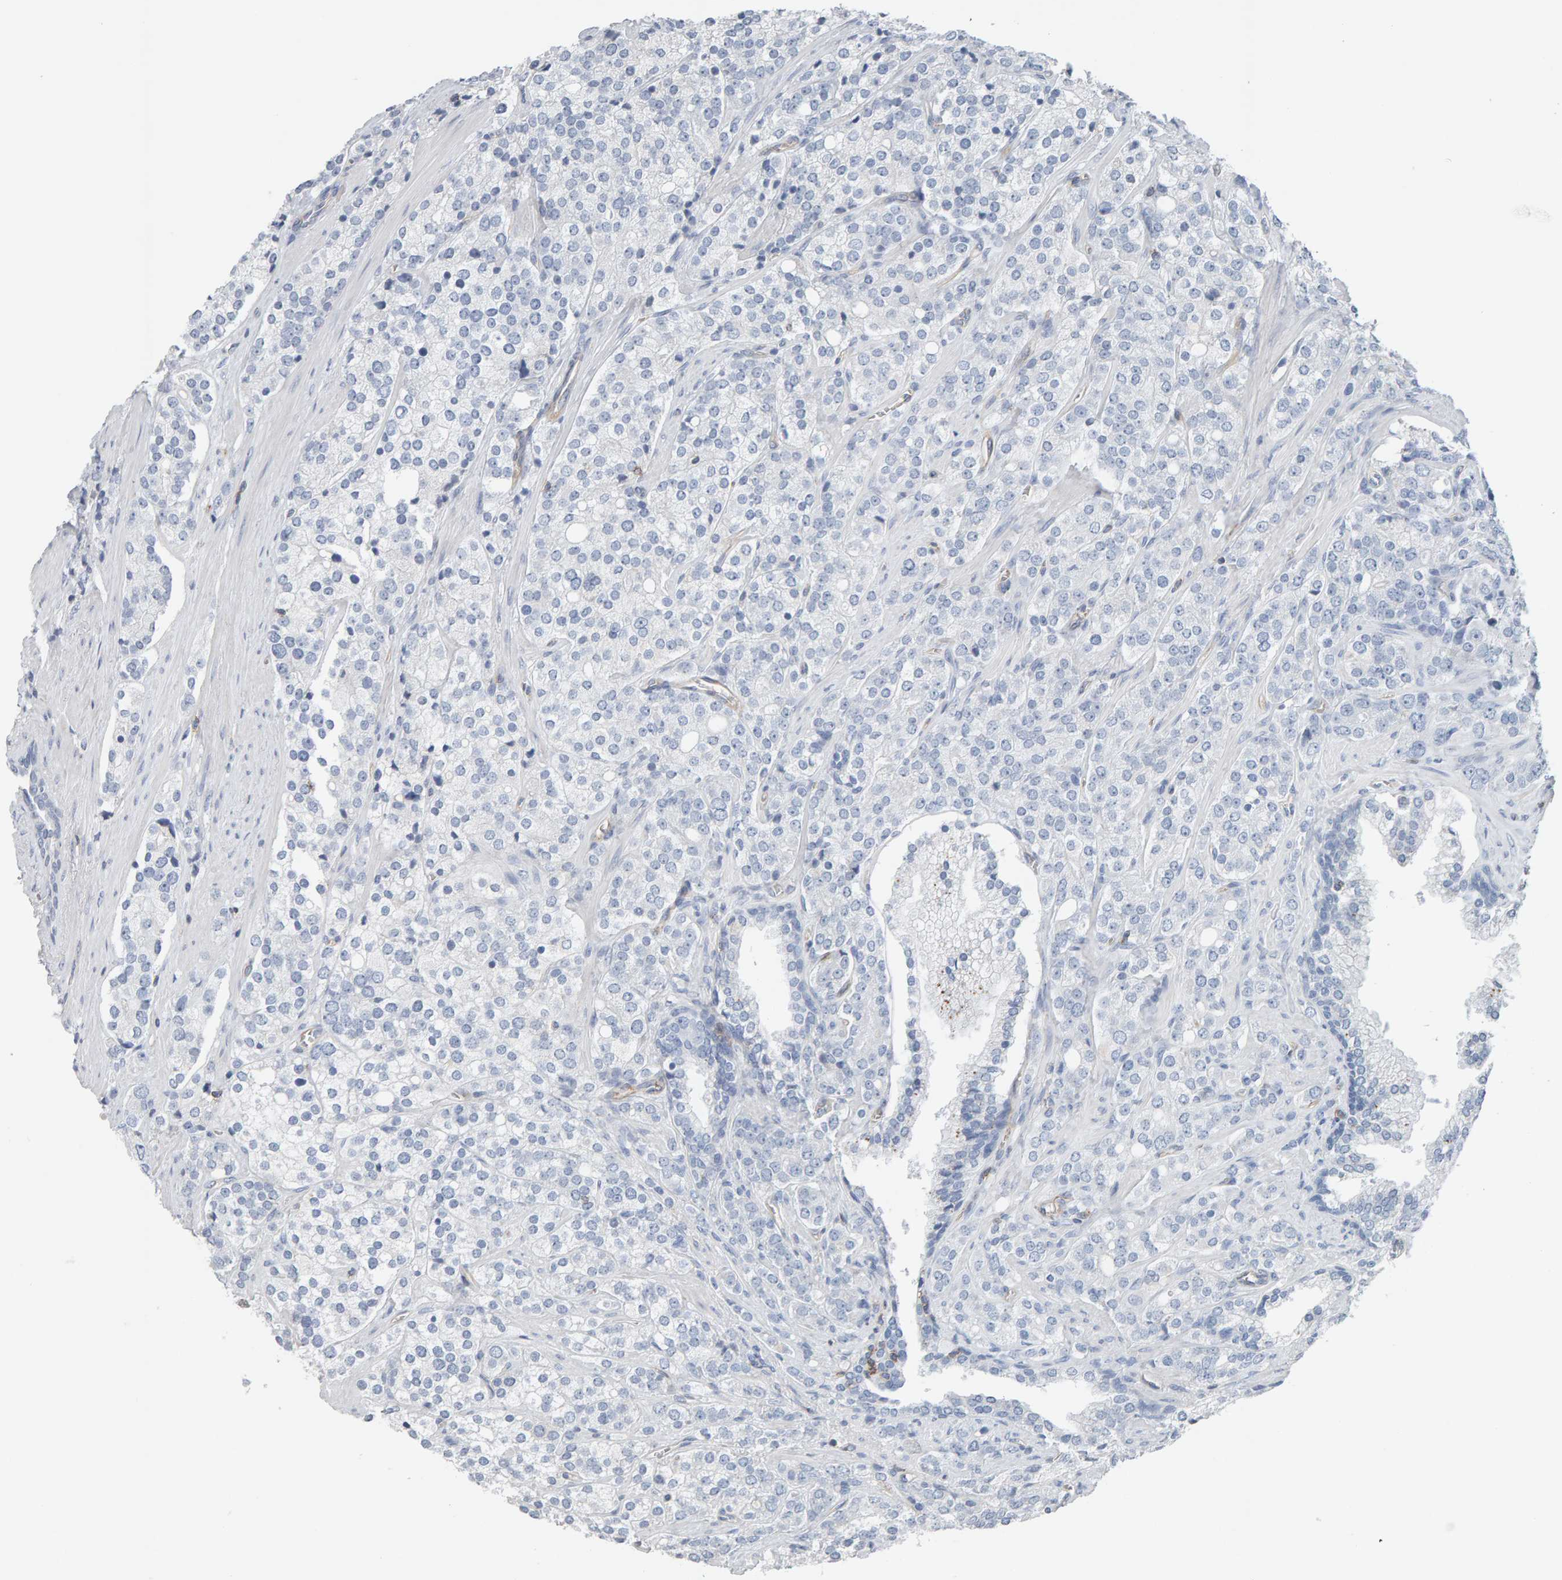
{"staining": {"intensity": "negative", "quantity": "none", "location": "none"}, "tissue": "prostate cancer", "cell_type": "Tumor cells", "image_type": "cancer", "snomed": [{"axis": "morphology", "description": "Adenocarcinoma, High grade"}, {"axis": "topography", "description": "Prostate"}], "caption": "Immunohistochemistry (IHC) image of prostate high-grade adenocarcinoma stained for a protein (brown), which demonstrates no expression in tumor cells.", "gene": "FYN", "patient": {"sex": "male", "age": 71}}